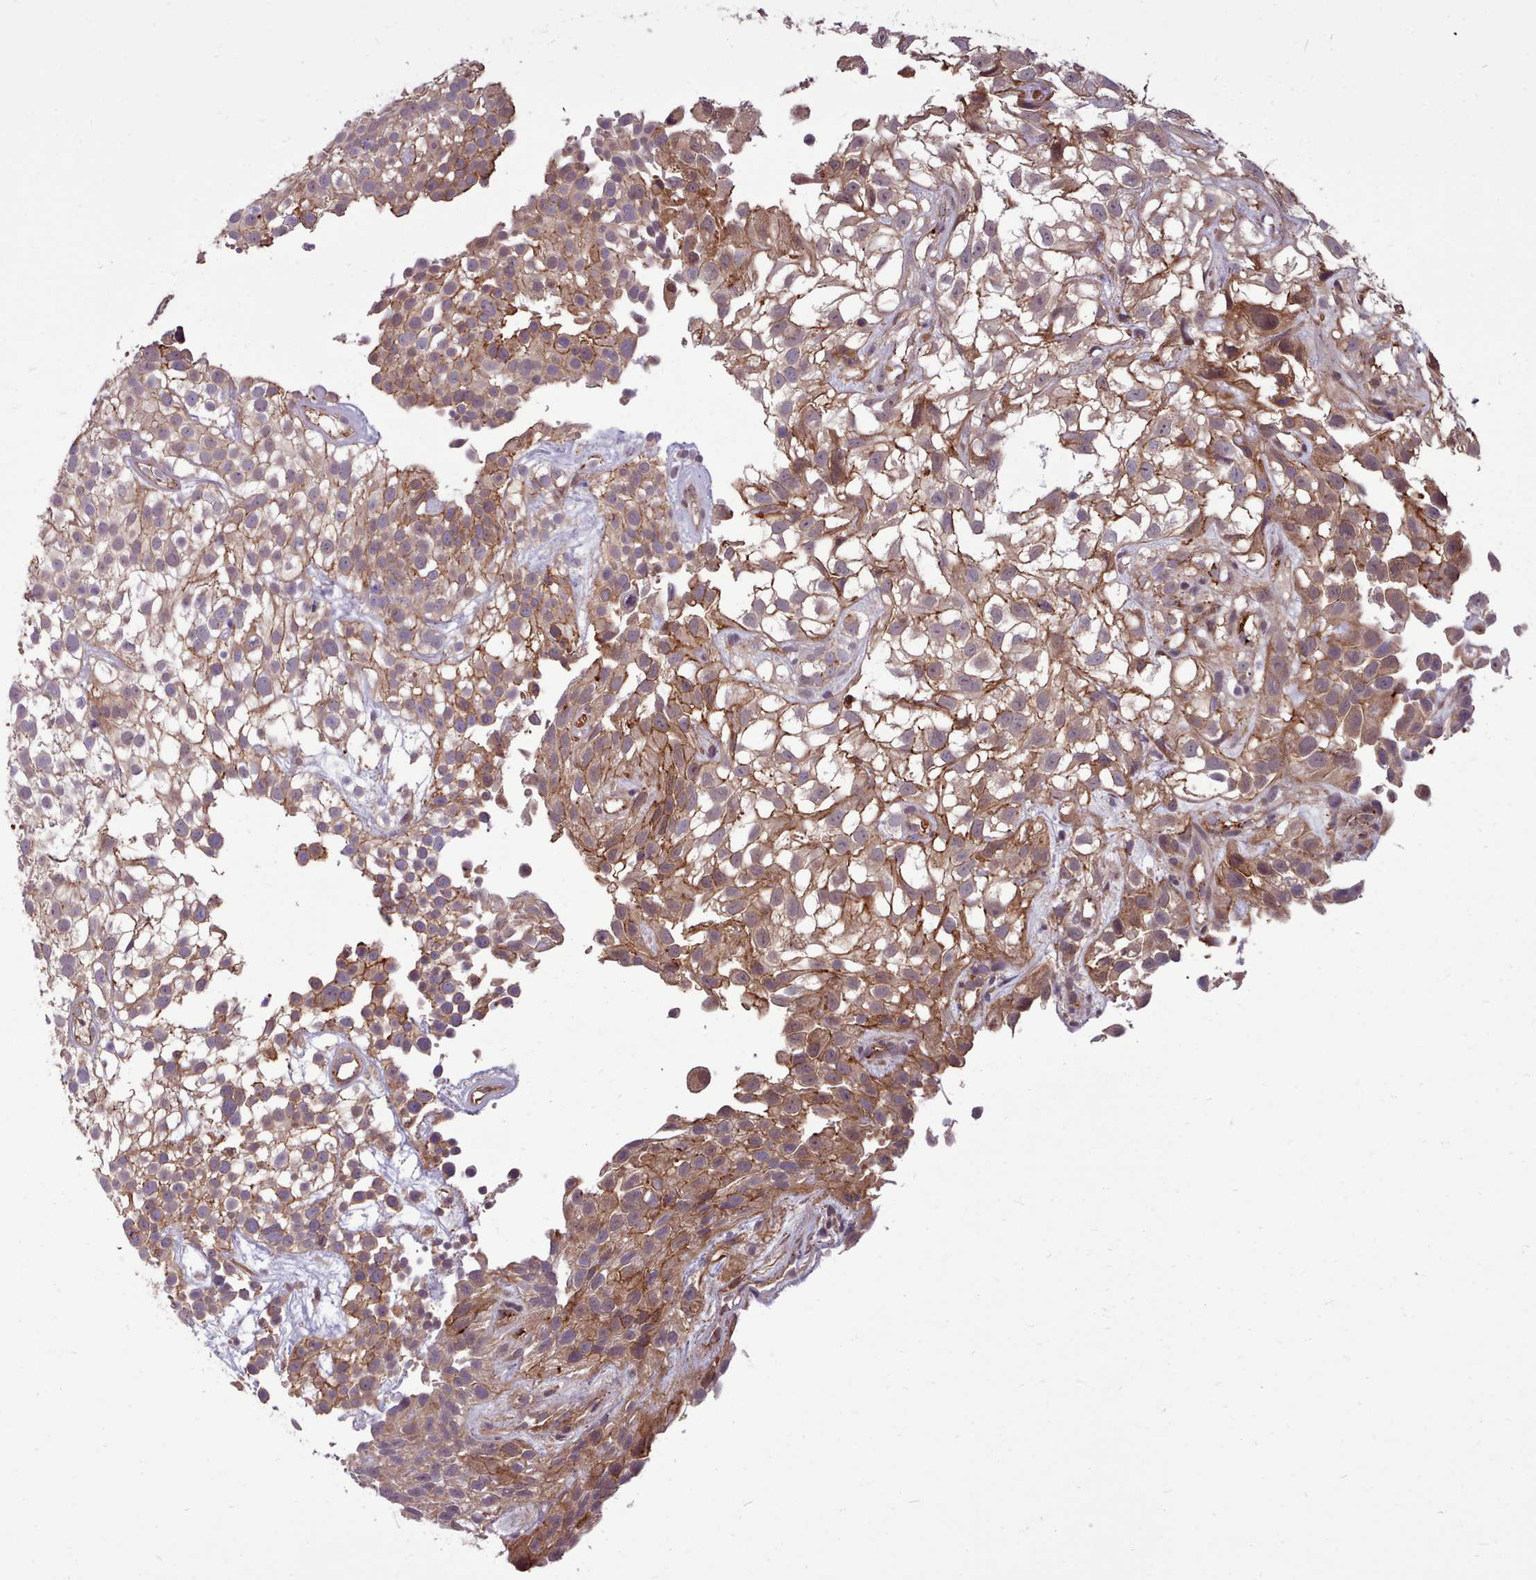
{"staining": {"intensity": "moderate", "quantity": "25%-75%", "location": "cytoplasmic/membranous"}, "tissue": "urothelial cancer", "cell_type": "Tumor cells", "image_type": "cancer", "snomed": [{"axis": "morphology", "description": "Urothelial carcinoma, High grade"}, {"axis": "topography", "description": "Urinary bladder"}], "caption": "Immunohistochemistry (IHC) staining of urothelial cancer, which displays medium levels of moderate cytoplasmic/membranous positivity in approximately 25%-75% of tumor cells indicating moderate cytoplasmic/membranous protein positivity. The staining was performed using DAB (brown) for protein detection and nuclei were counterstained in hematoxylin (blue).", "gene": "STUB1", "patient": {"sex": "male", "age": 56}}